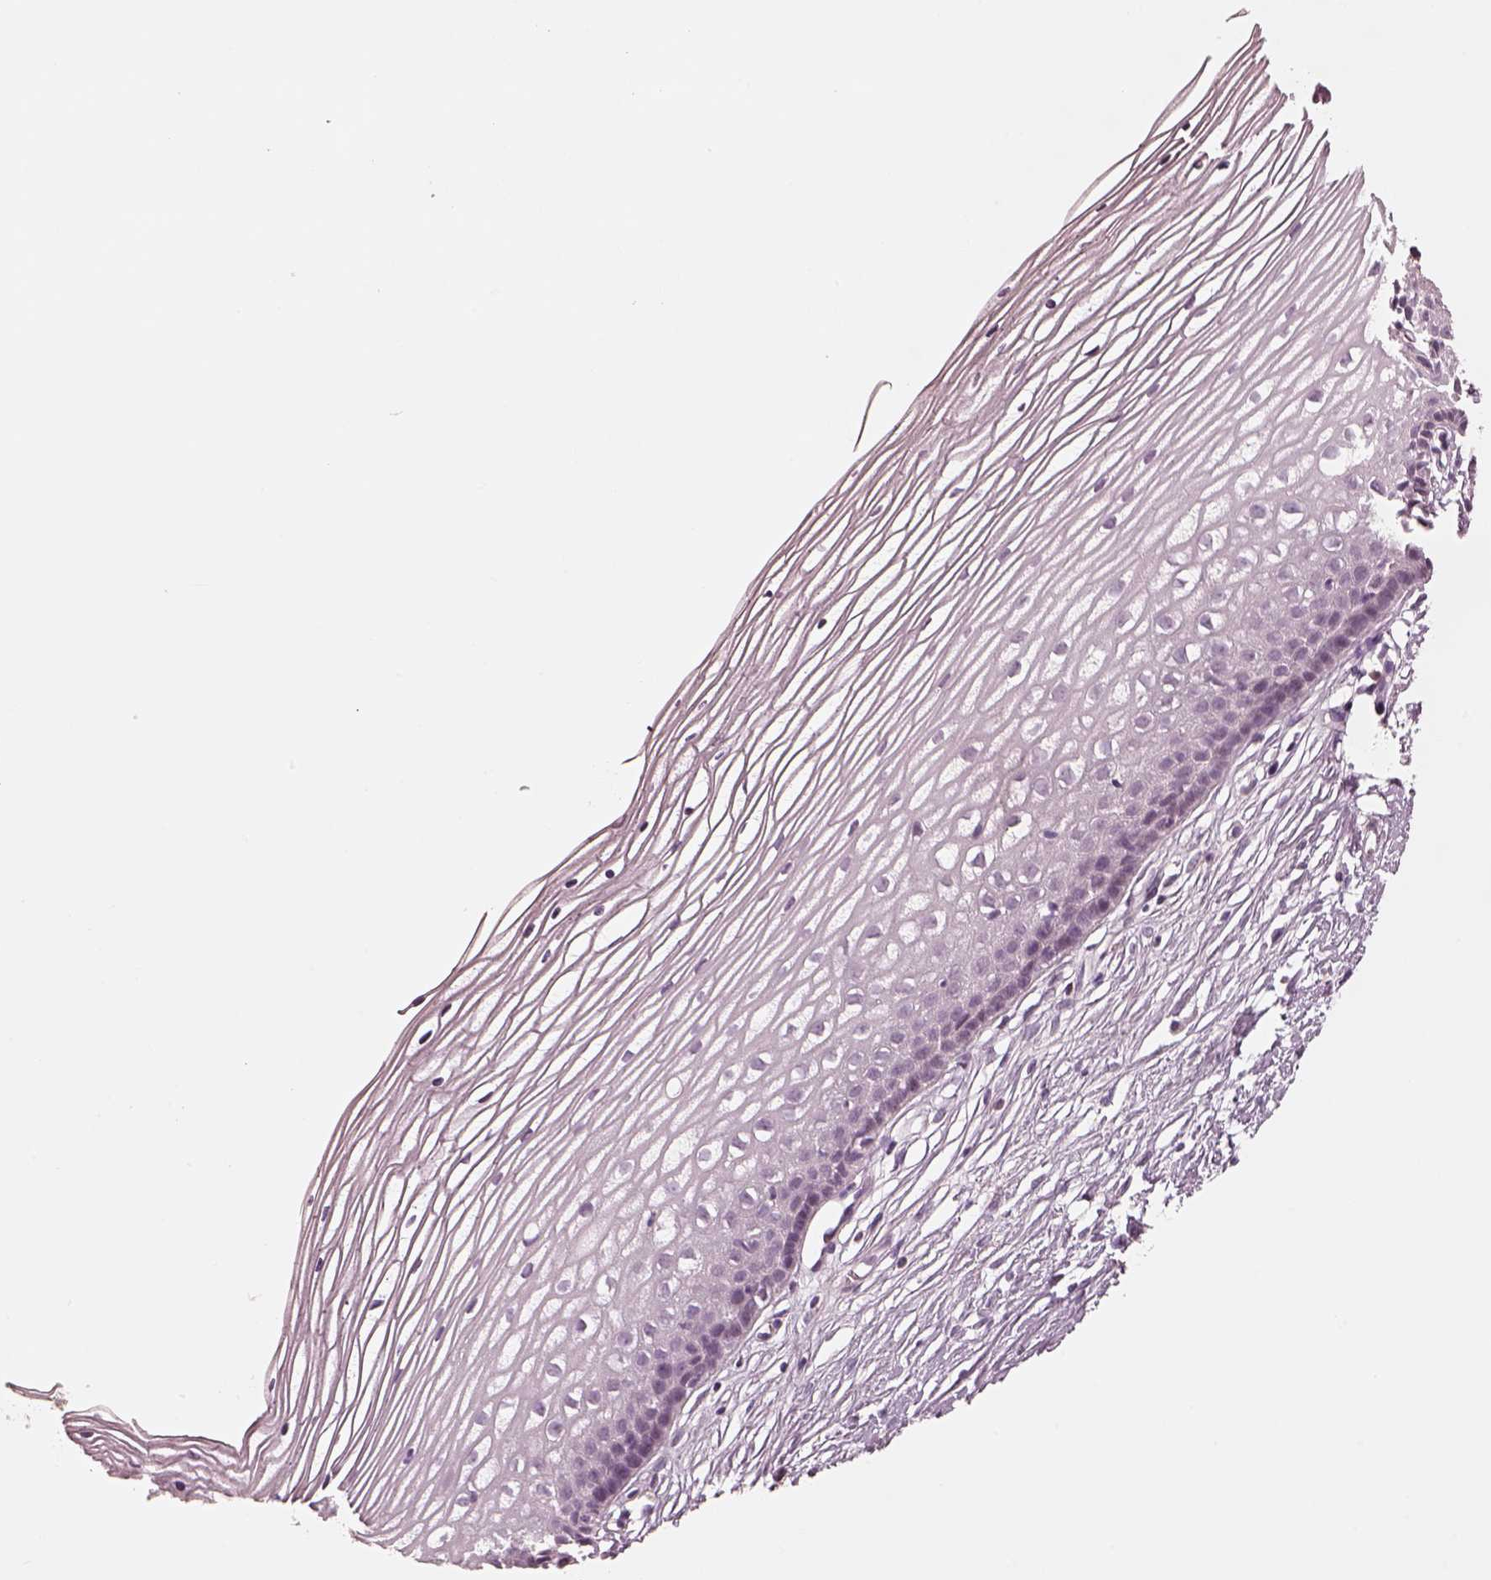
{"staining": {"intensity": "negative", "quantity": "none", "location": "none"}, "tissue": "cervix", "cell_type": "Glandular cells", "image_type": "normal", "snomed": [{"axis": "morphology", "description": "Normal tissue, NOS"}, {"axis": "topography", "description": "Cervix"}], "caption": "This is a micrograph of IHC staining of unremarkable cervix, which shows no expression in glandular cells.", "gene": "EGR4", "patient": {"sex": "female", "age": 40}}